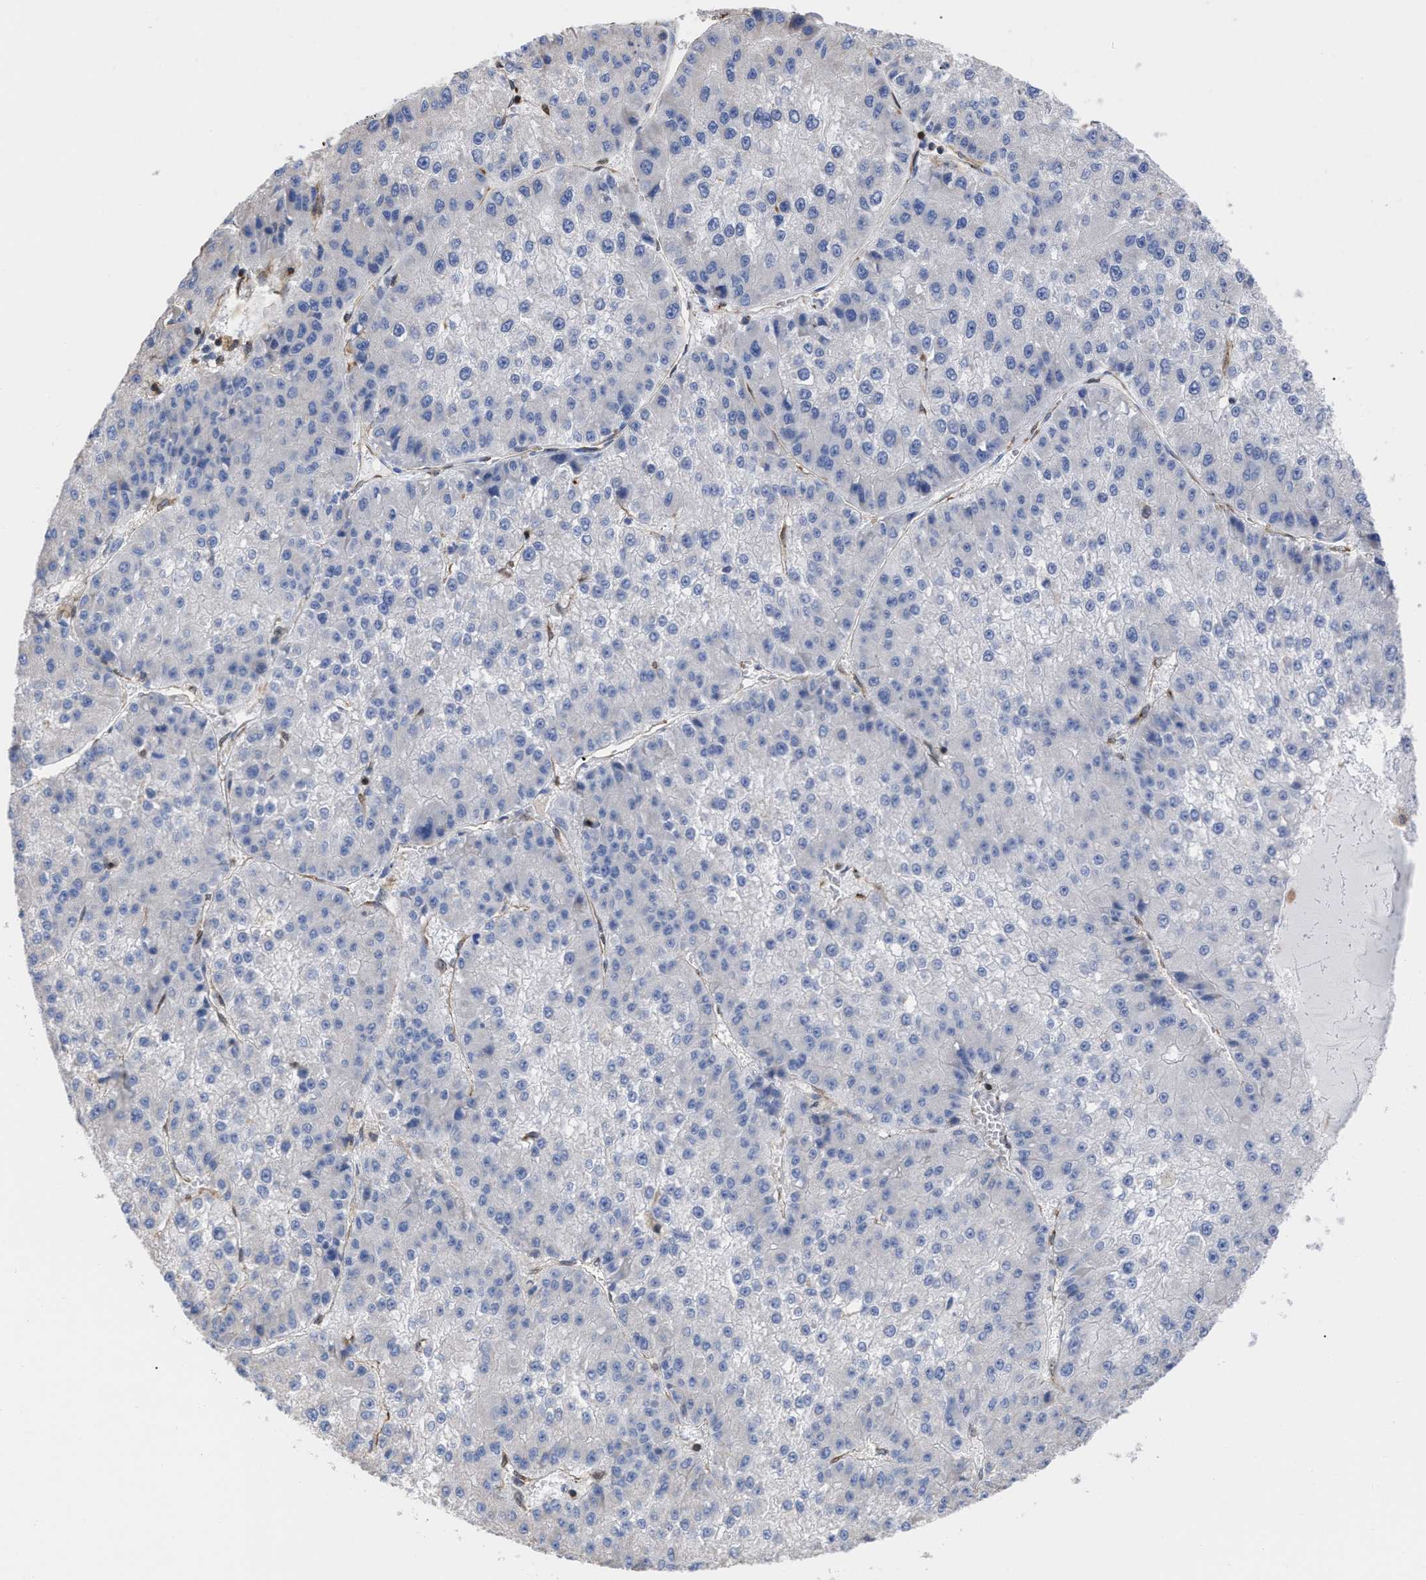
{"staining": {"intensity": "negative", "quantity": "none", "location": "none"}, "tissue": "liver cancer", "cell_type": "Tumor cells", "image_type": "cancer", "snomed": [{"axis": "morphology", "description": "Carcinoma, Hepatocellular, NOS"}, {"axis": "topography", "description": "Liver"}], "caption": "This is a photomicrograph of IHC staining of liver cancer, which shows no expression in tumor cells.", "gene": "GIMAP4", "patient": {"sex": "female", "age": 73}}